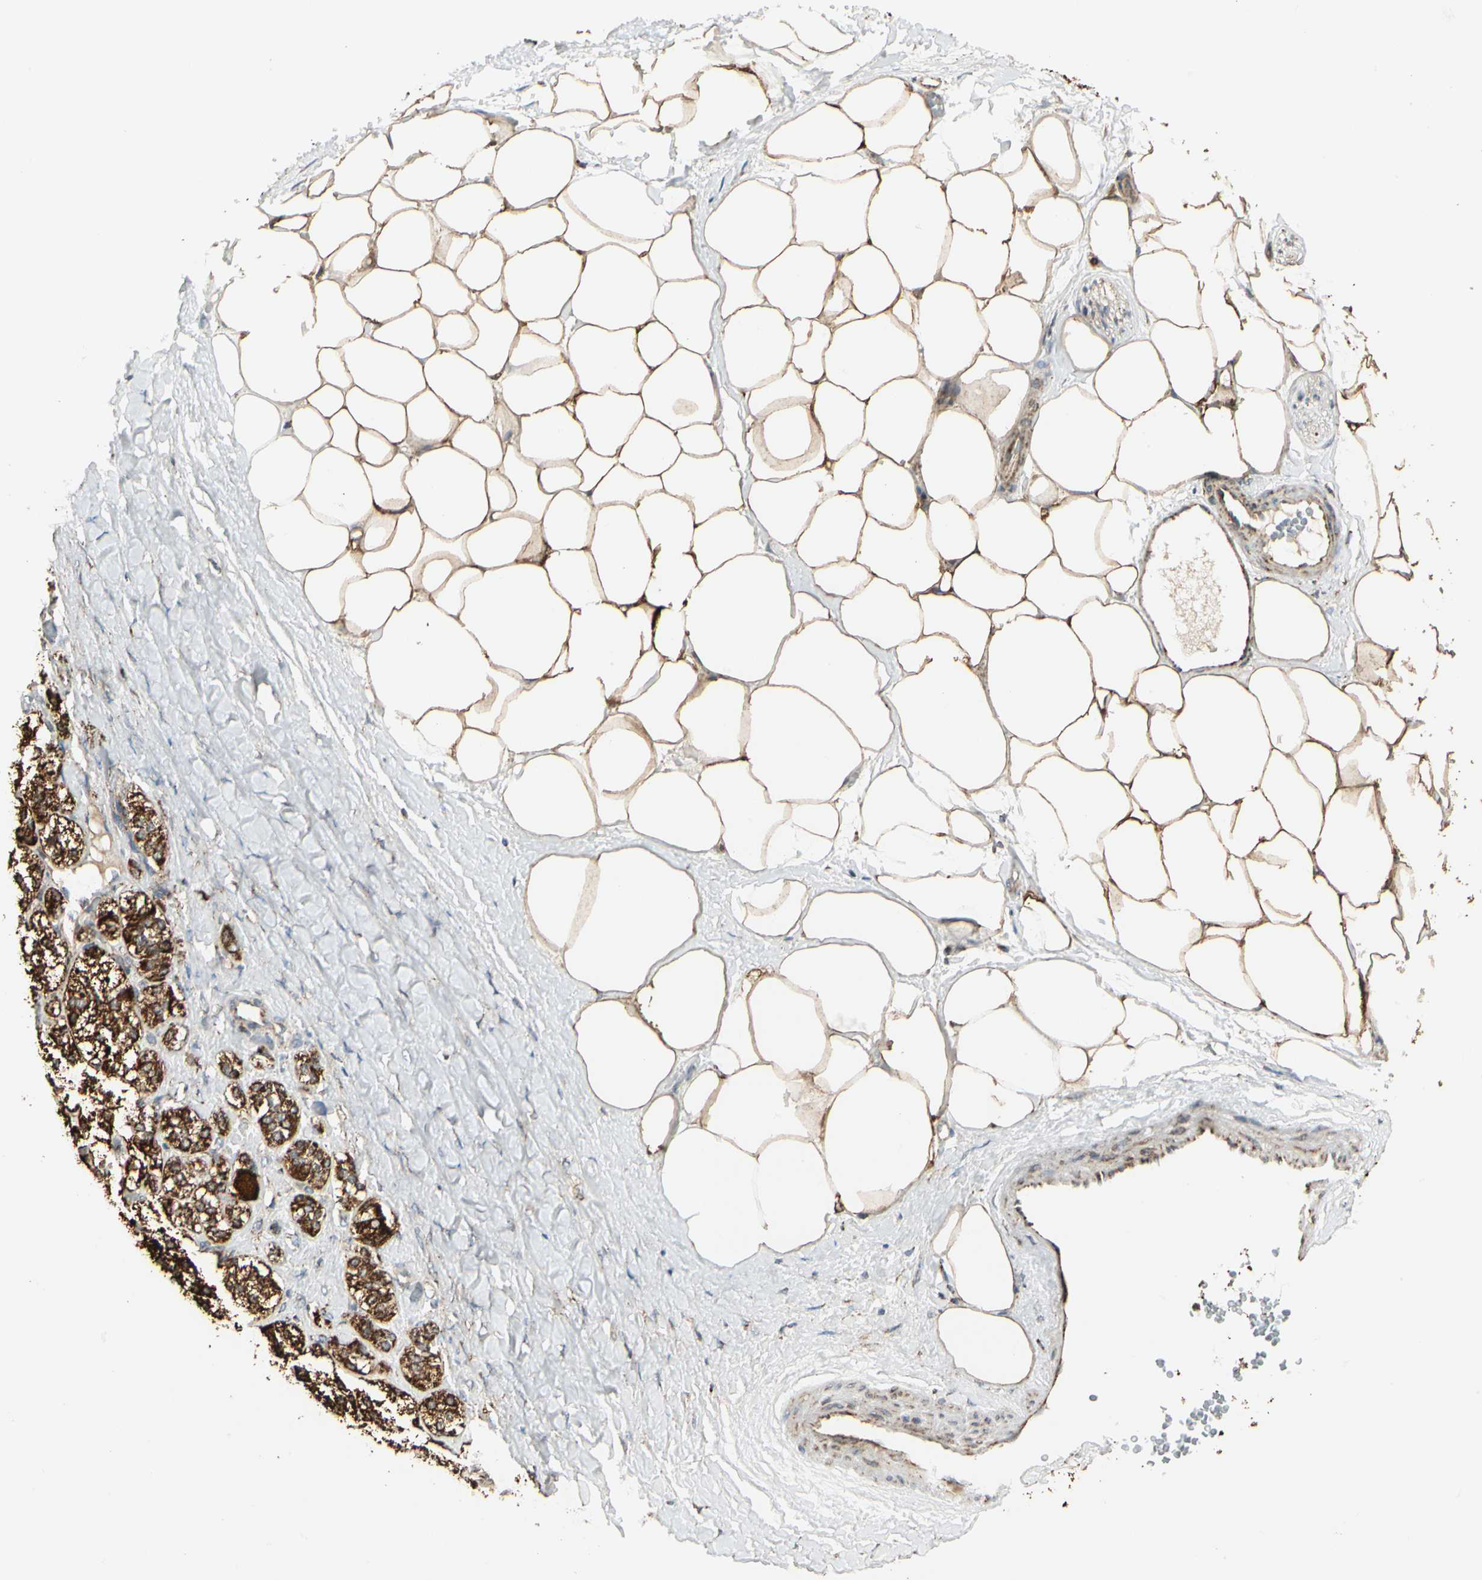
{"staining": {"intensity": "strong", "quantity": ">75%", "location": "cytoplasmic/membranous"}, "tissue": "adrenal gland", "cell_type": "Glandular cells", "image_type": "normal", "snomed": [{"axis": "morphology", "description": "Normal tissue, NOS"}, {"axis": "topography", "description": "Adrenal gland"}], "caption": "Immunohistochemistry of unremarkable adrenal gland demonstrates high levels of strong cytoplasmic/membranous staining in about >75% of glandular cells. Using DAB (3,3'-diaminobenzidine) (brown) and hematoxylin (blue) stains, captured at high magnification using brightfield microscopy.", "gene": "ANKS6", "patient": {"sex": "male", "age": 57}}